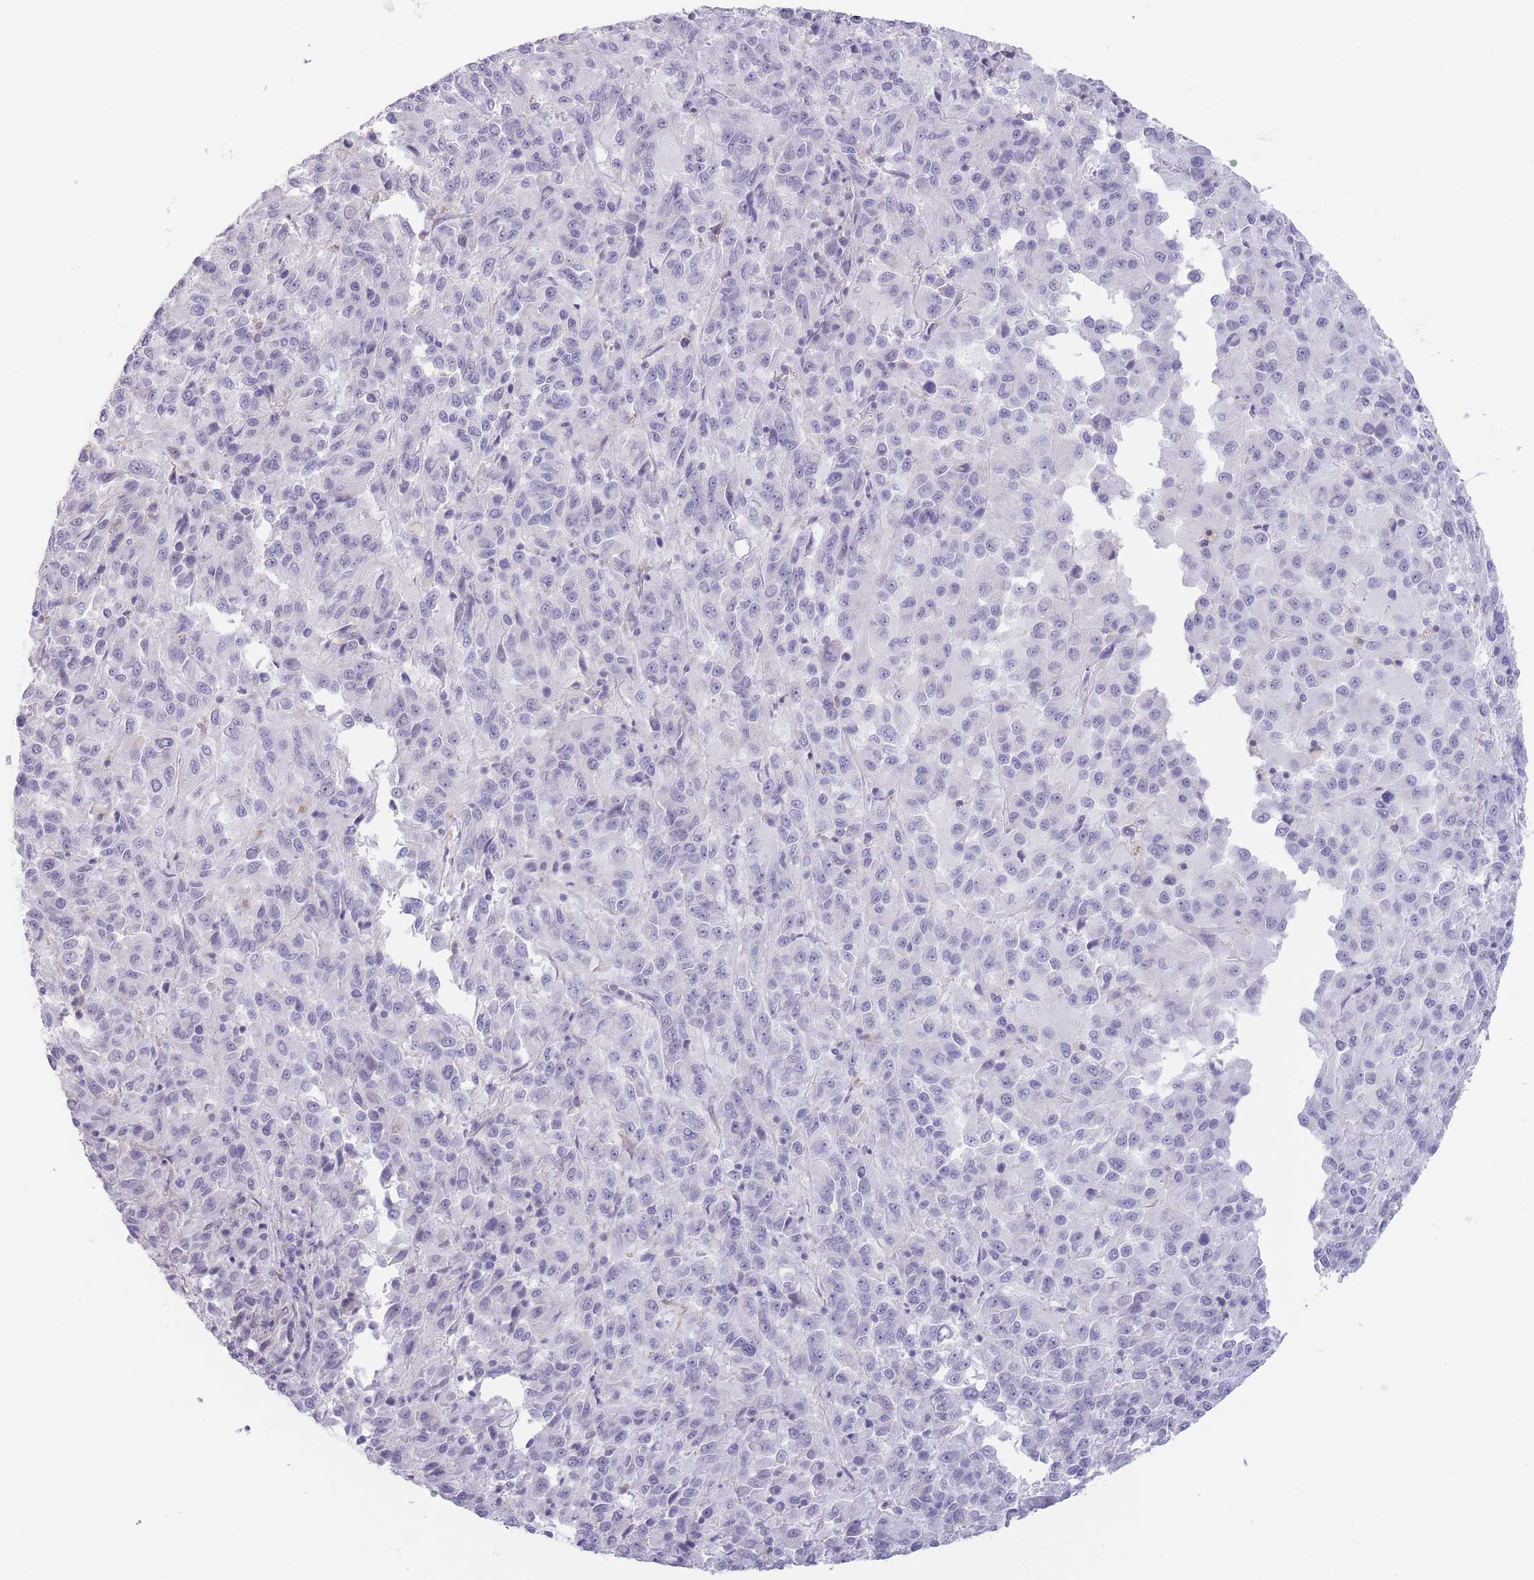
{"staining": {"intensity": "negative", "quantity": "none", "location": "none"}, "tissue": "melanoma", "cell_type": "Tumor cells", "image_type": "cancer", "snomed": [{"axis": "morphology", "description": "Malignant melanoma, Metastatic site"}, {"axis": "topography", "description": "Lung"}], "caption": "The histopathology image displays no staining of tumor cells in malignant melanoma (metastatic site).", "gene": "ASAP3", "patient": {"sex": "male", "age": 64}}